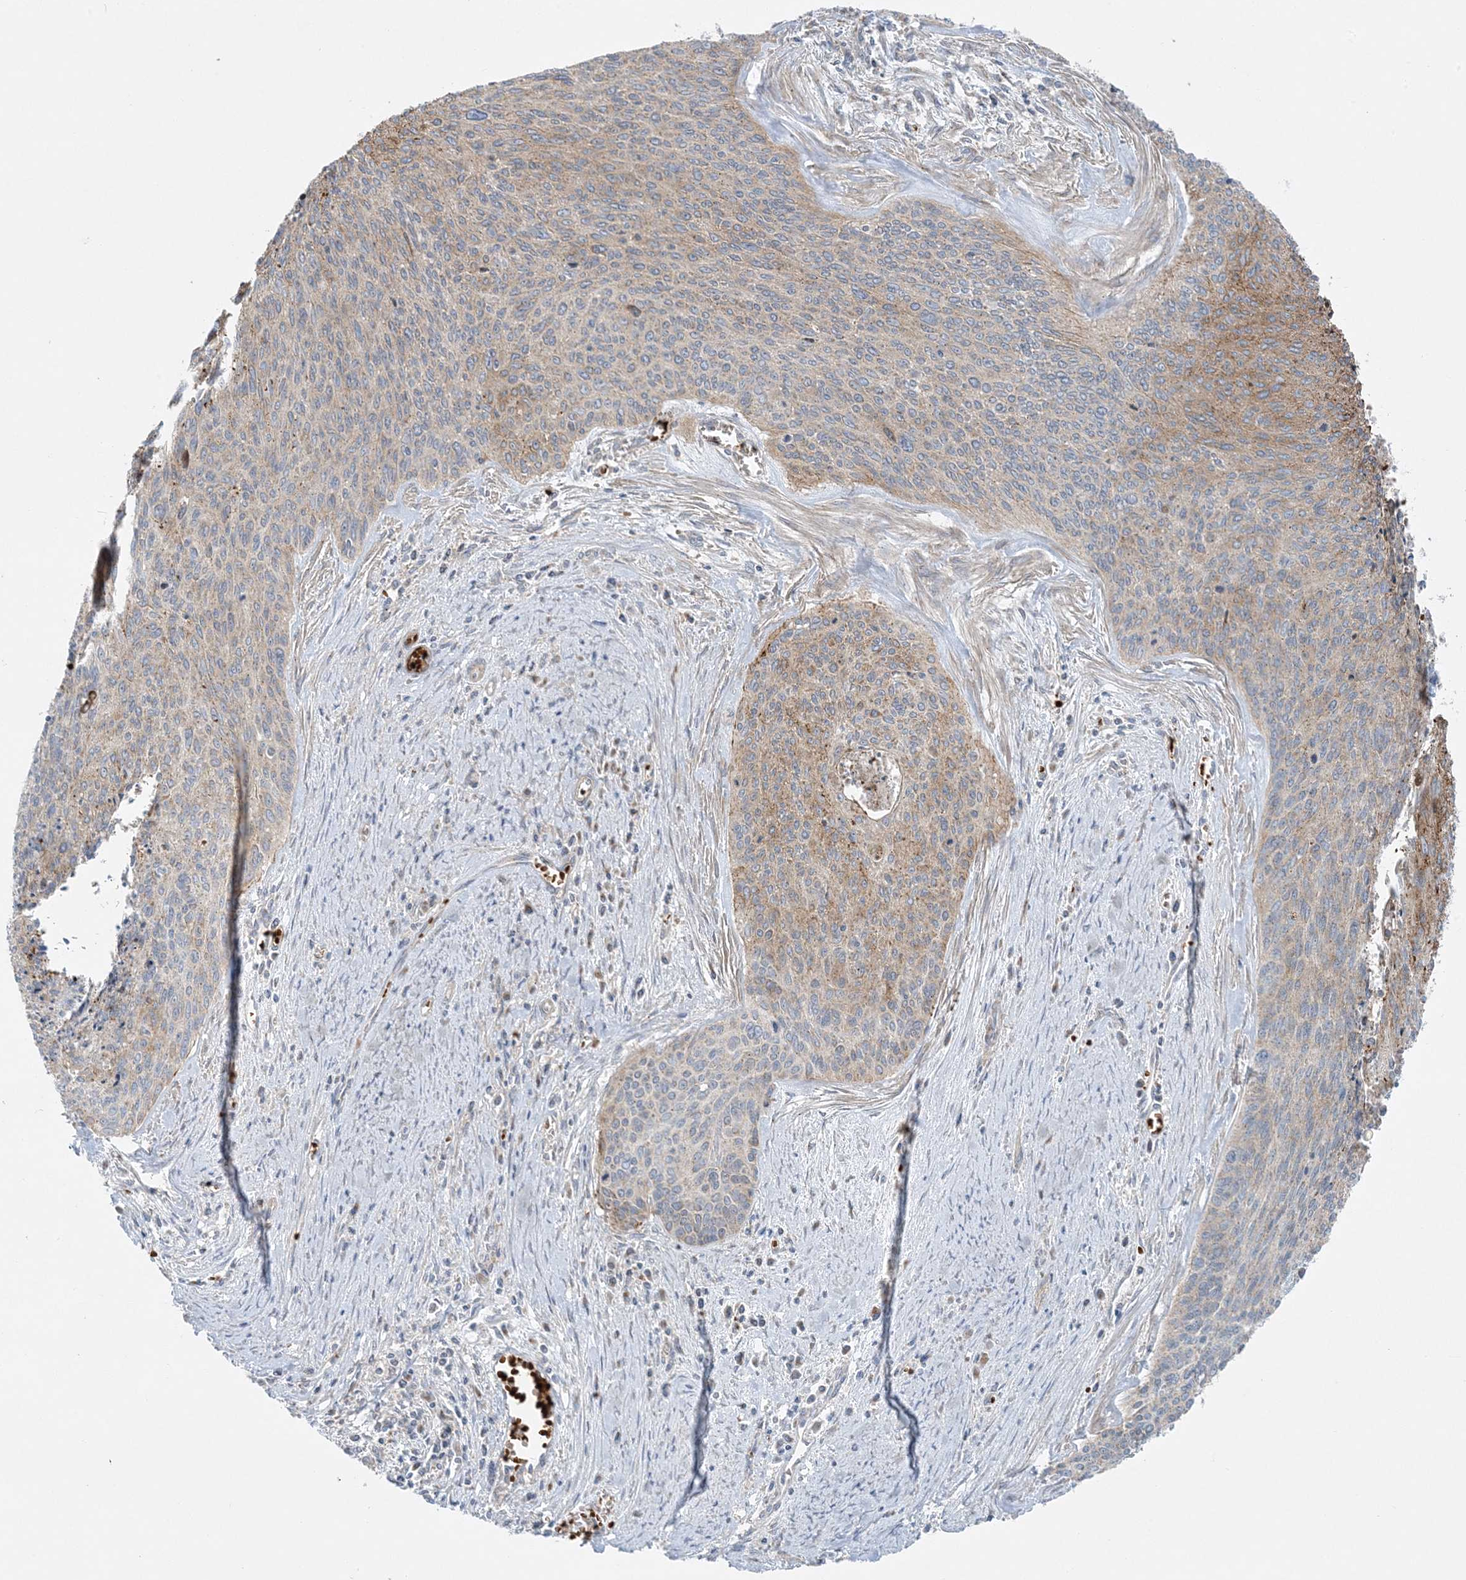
{"staining": {"intensity": "moderate", "quantity": "25%-75%", "location": "cytoplasmic/membranous"}, "tissue": "cervical cancer", "cell_type": "Tumor cells", "image_type": "cancer", "snomed": [{"axis": "morphology", "description": "Squamous cell carcinoma, NOS"}, {"axis": "topography", "description": "Cervix"}], "caption": "Human cervical cancer (squamous cell carcinoma) stained with a protein marker shows moderate staining in tumor cells.", "gene": "PIK3R4", "patient": {"sex": "female", "age": 55}}